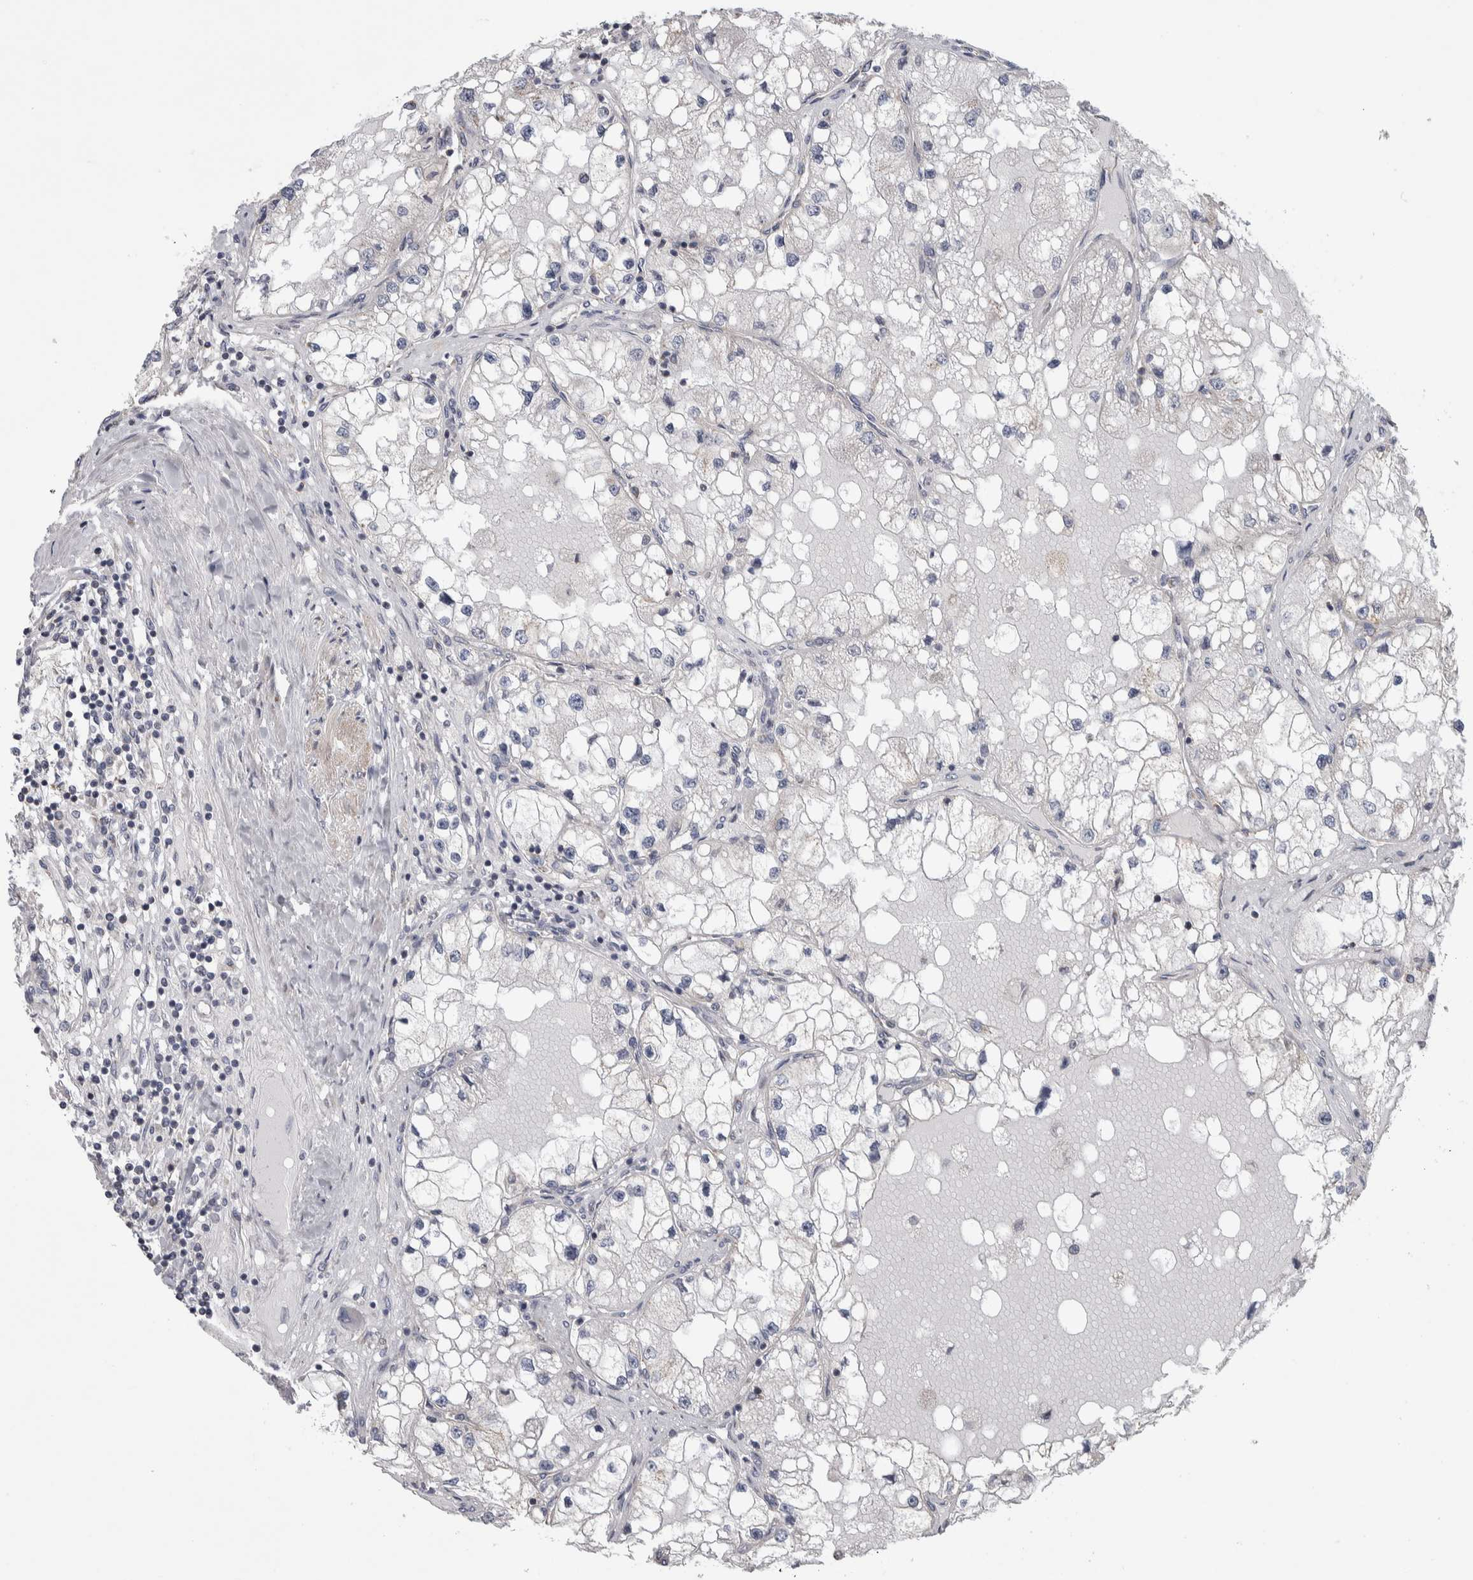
{"staining": {"intensity": "negative", "quantity": "none", "location": "none"}, "tissue": "renal cancer", "cell_type": "Tumor cells", "image_type": "cancer", "snomed": [{"axis": "morphology", "description": "Adenocarcinoma, NOS"}, {"axis": "topography", "description": "Kidney"}], "caption": "Adenocarcinoma (renal) stained for a protein using immunohistochemistry displays no positivity tumor cells.", "gene": "SCO1", "patient": {"sex": "male", "age": 68}}